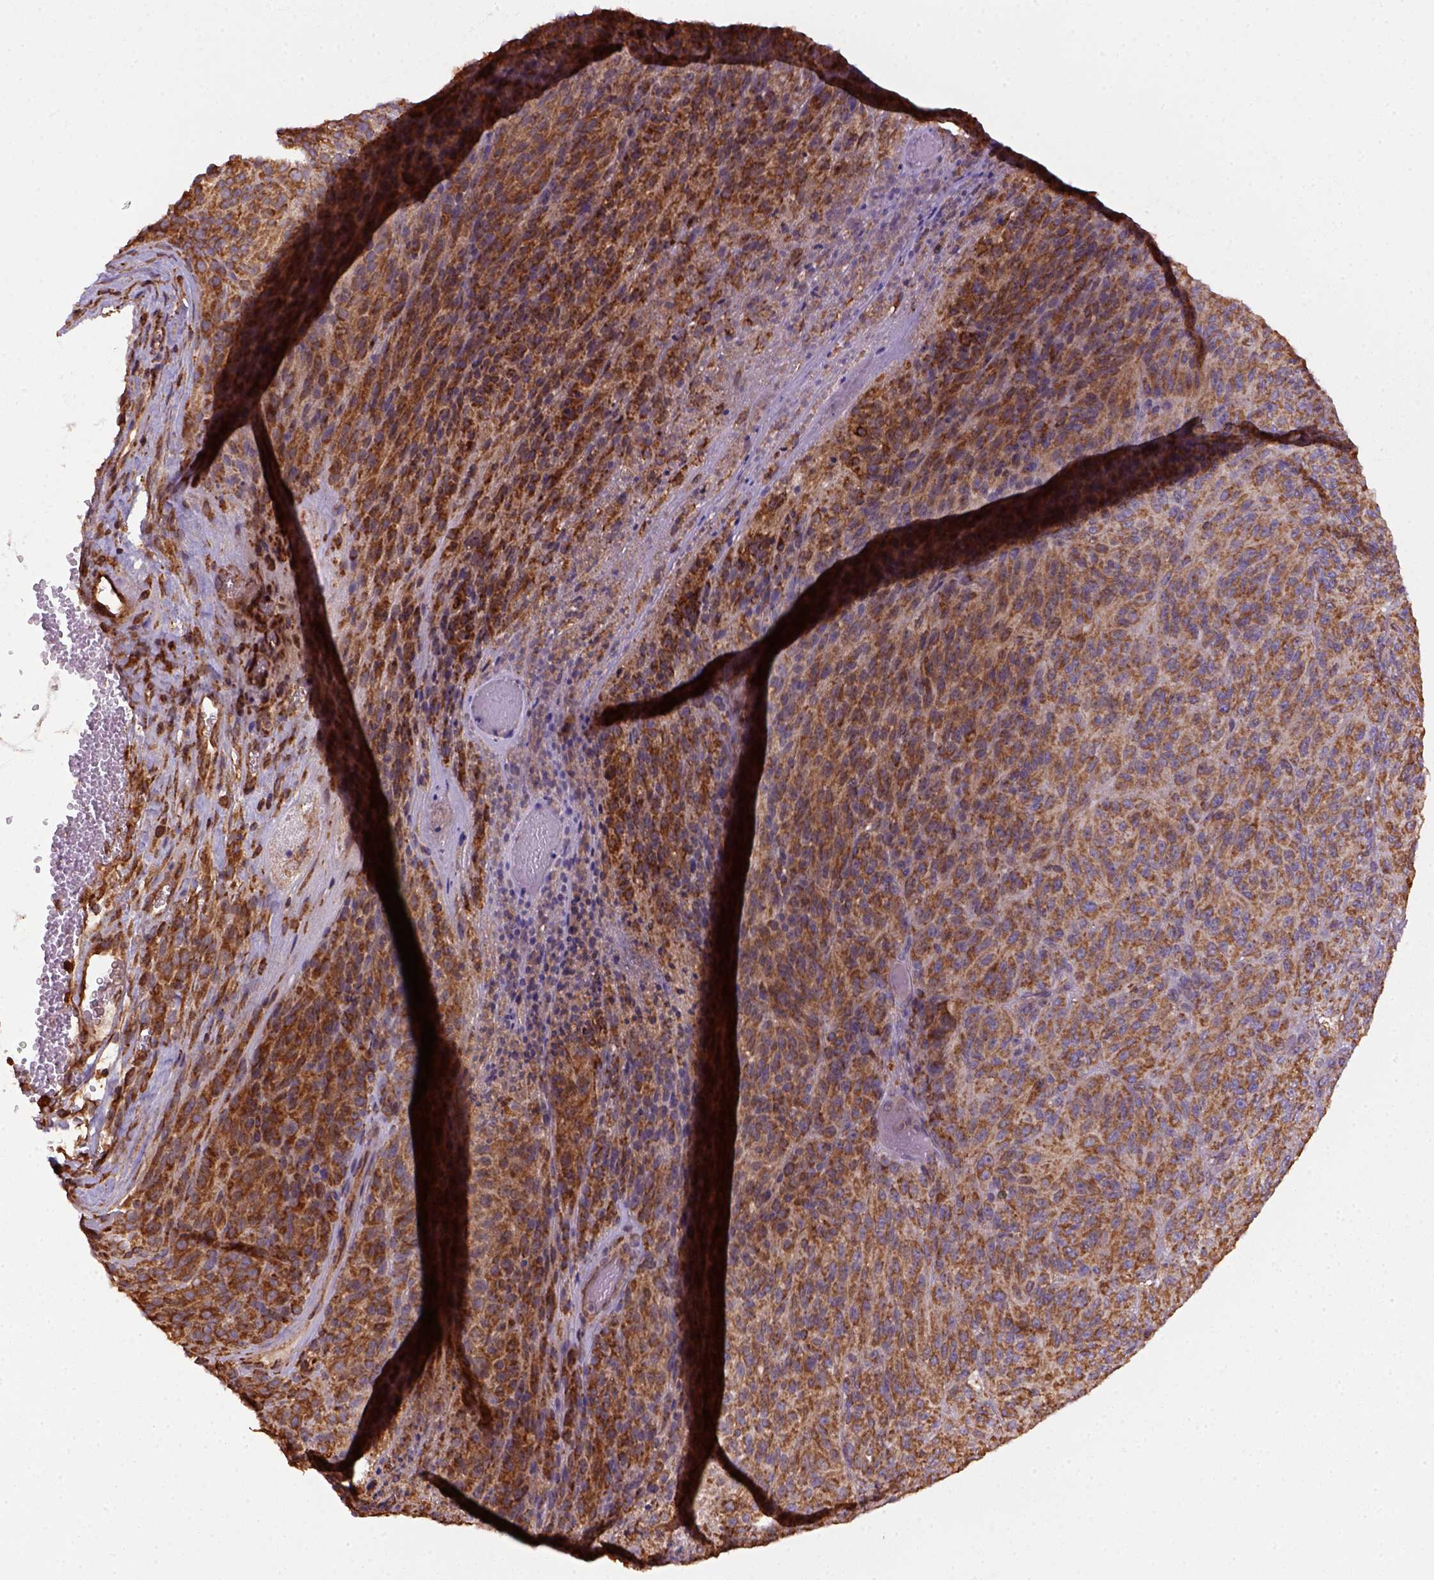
{"staining": {"intensity": "strong", "quantity": ">75%", "location": "cytoplasmic/membranous"}, "tissue": "melanoma", "cell_type": "Tumor cells", "image_type": "cancer", "snomed": [{"axis": "morphology", "description": "Malignant melanoma, Metastatic site"}, {"axis": "topography", "description": "Brain"}], "caption": "Melanoma stained with a protein marker shows strong staining in tumor cells.", "gene": "MAPK8IP3", "patient": {"sex": "female", "age": 56}}